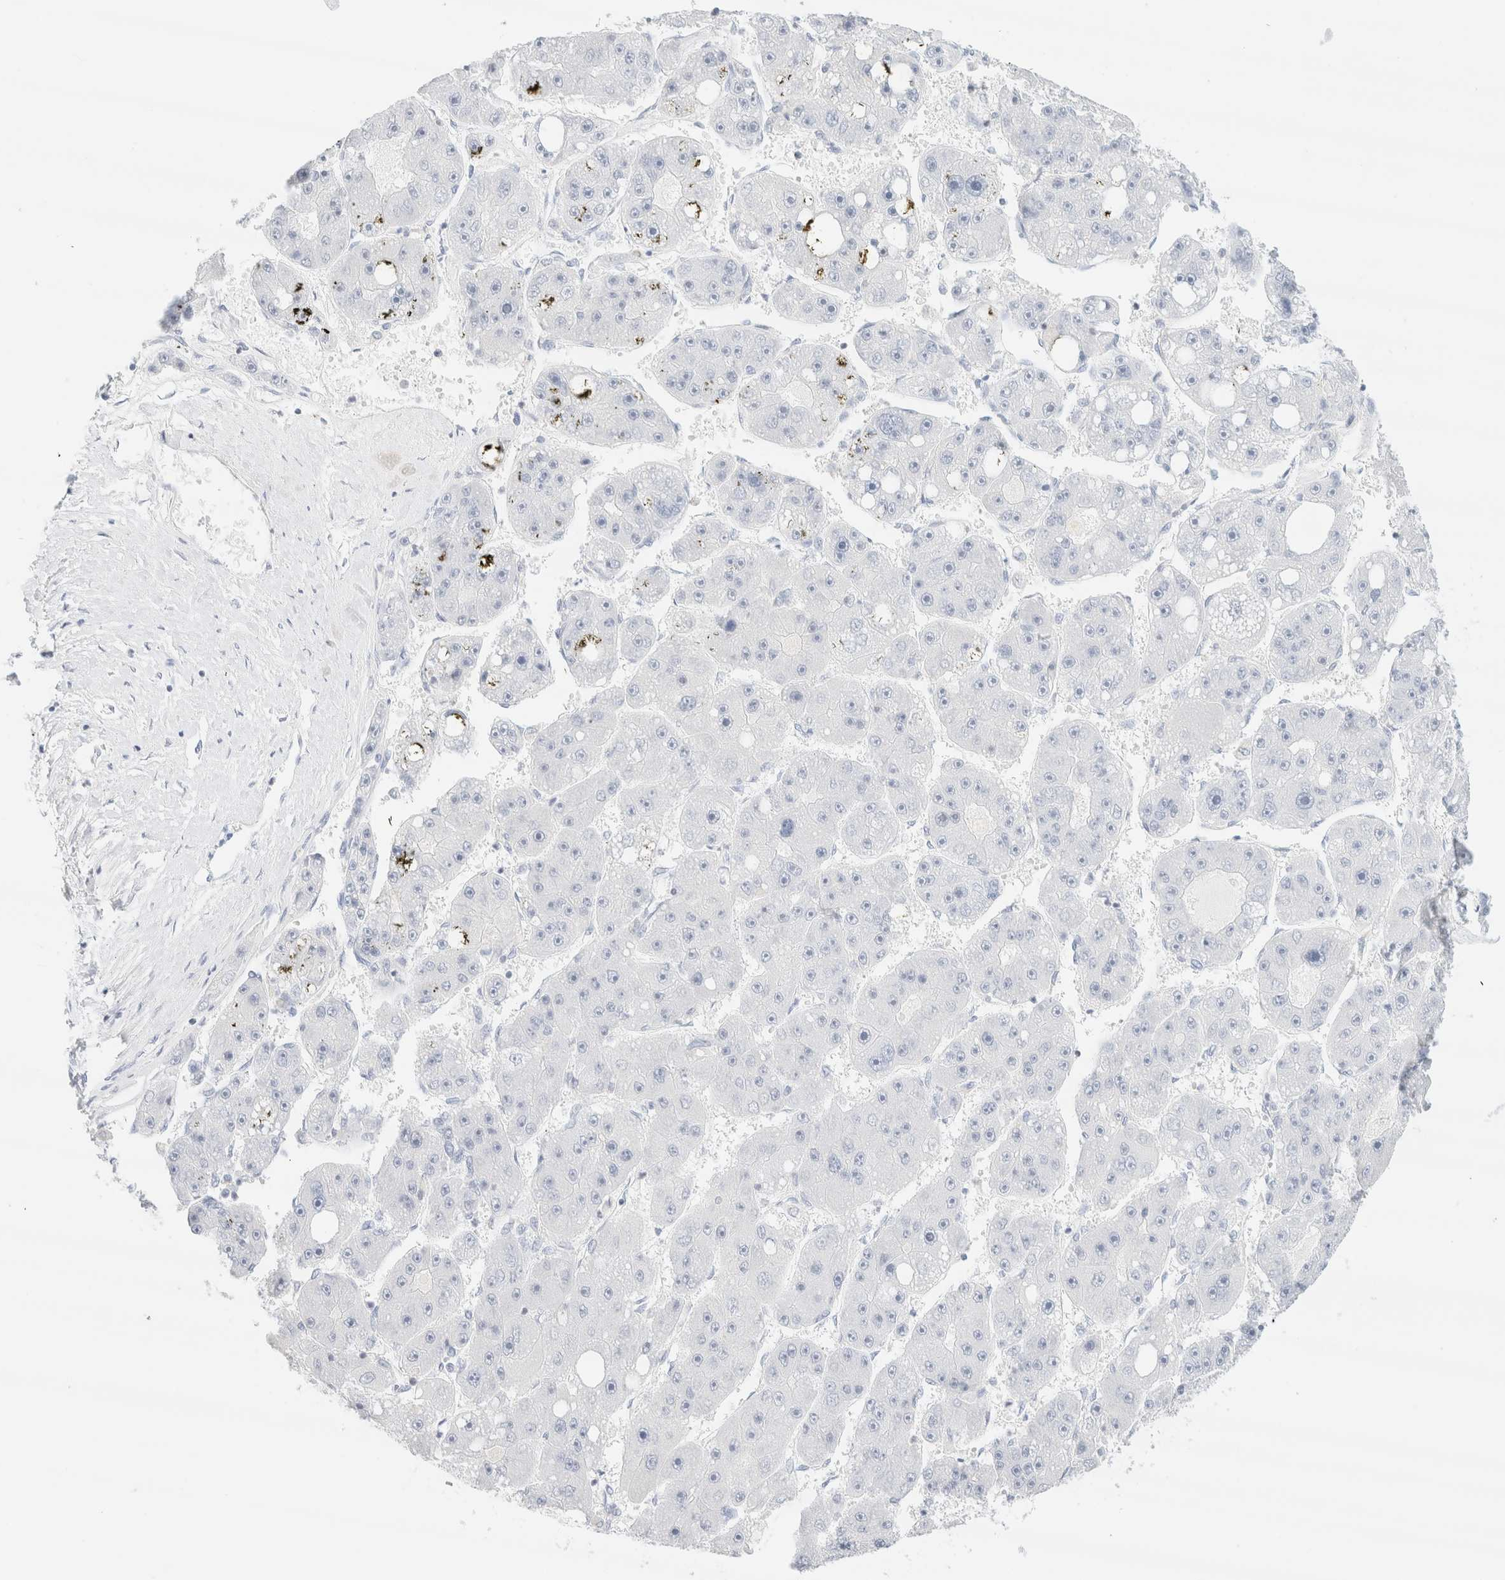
{"staining": {"intensity": "negative", "quantity": "none", "location": "none"}, "tissue": "liver cancer", "cell_type": "Tumor cells", "image_type": "cancer", "snomed": [{"axis": "morphology", "description": "Carcinoma, Hepatocellular, NOS"}, {"axis": "topography", "description": "Liver"}], "caption": "Liver cancer was stained to show a protein in brown. There is no significant expression in tumor cells. (Stains: DAB IHC with hematoxylin counter stain, Microscopy: brightfield microscopy at high magnification).", "gene": "IKZF3", "patient": {"sex": "female", "age": 61}}